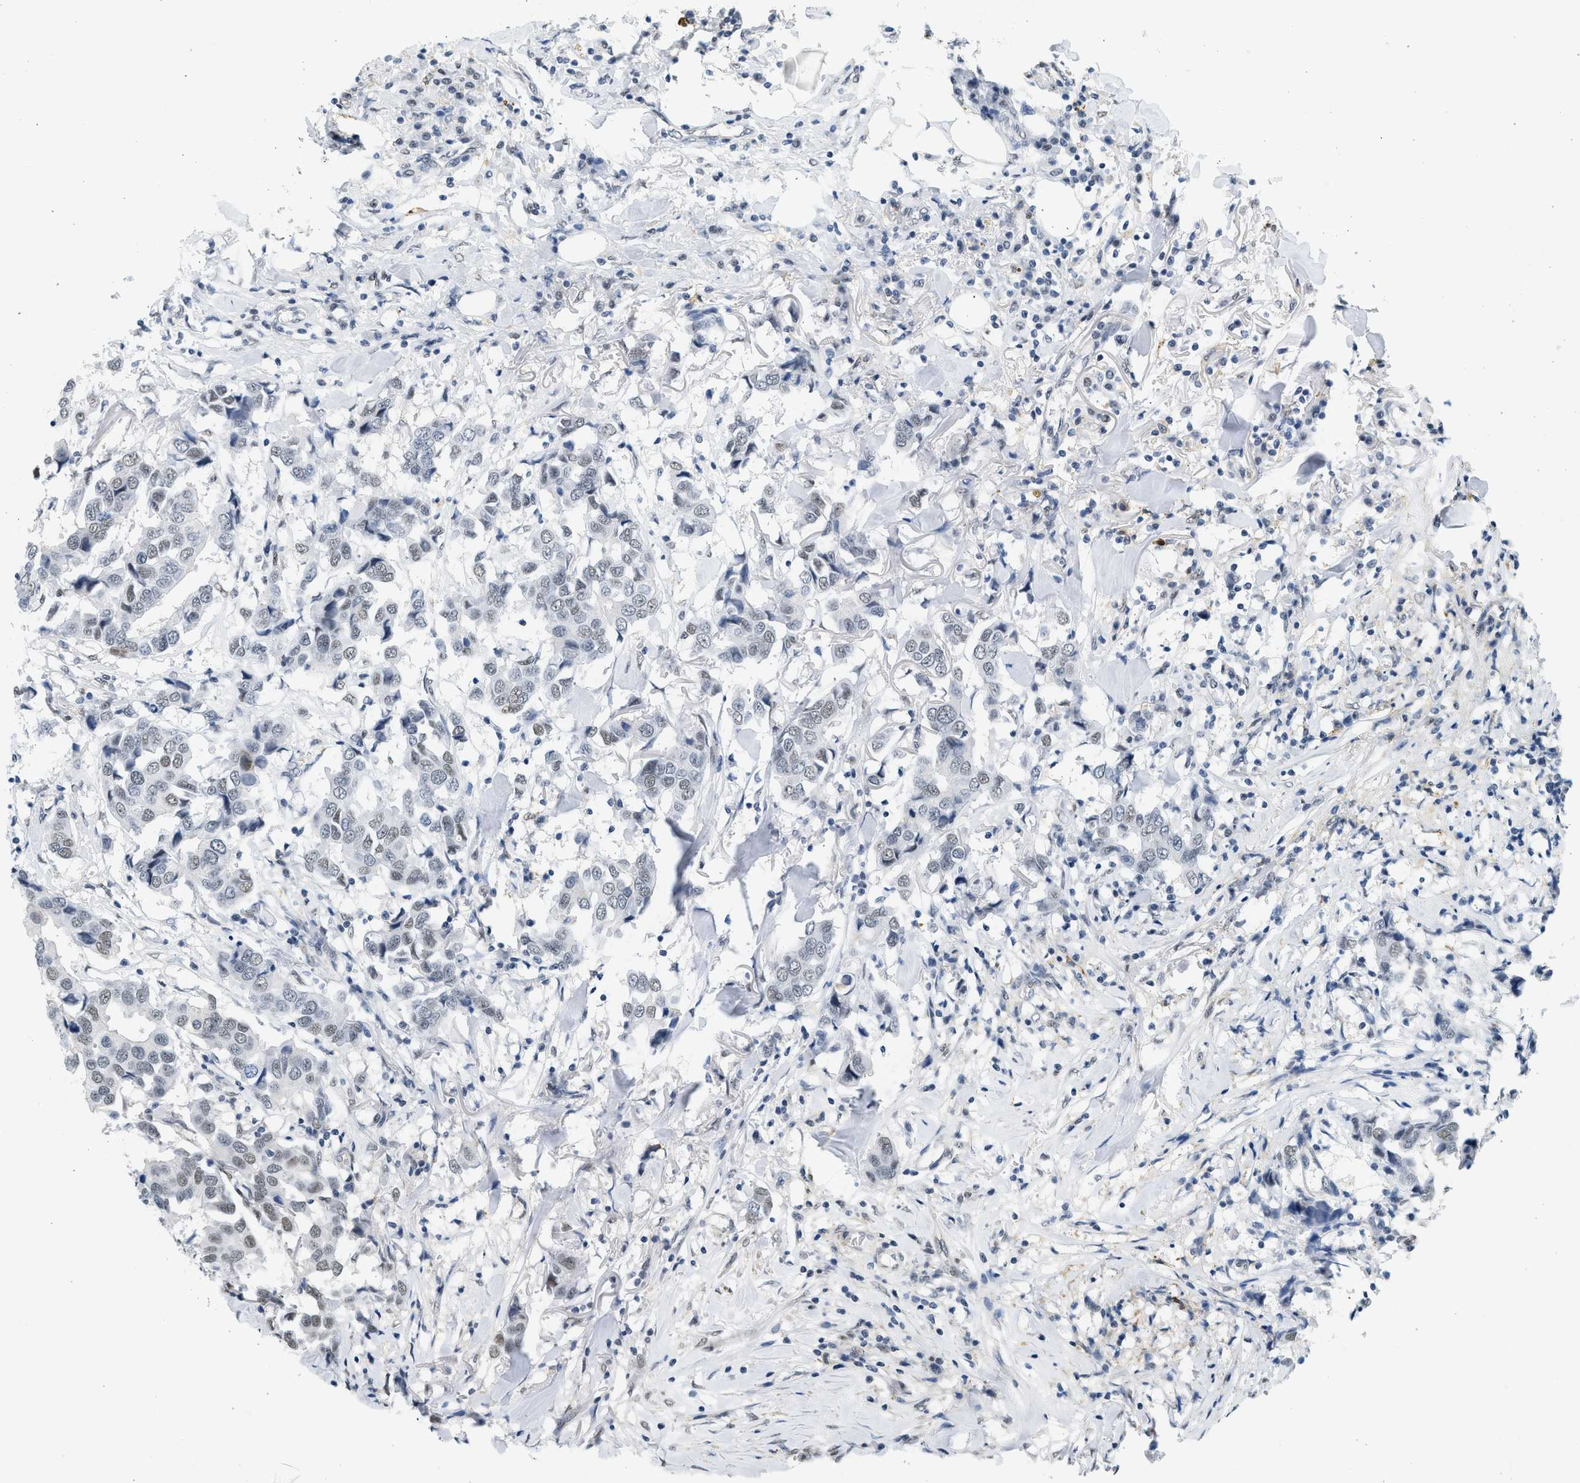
{"staining": {"intensity": "weak", "quantity": "<25%", "location": "nuclear"}, "tissue": "breast cancer", "cell_type": "Tumor cells", "image_type": "cancer", "snomed": [{"axis": "morphology", "description": "Duct carcinoma"}, {"axis": "topography", "description": "Breast"}], "caption": "A high-resolution micrograph shows immunohistochemistry (IHC) staining of breast cancer, which reveals no significant expression in tumor cells.", "gene": "HIPK1", "patient": {"sex": "female", "age": 80}}